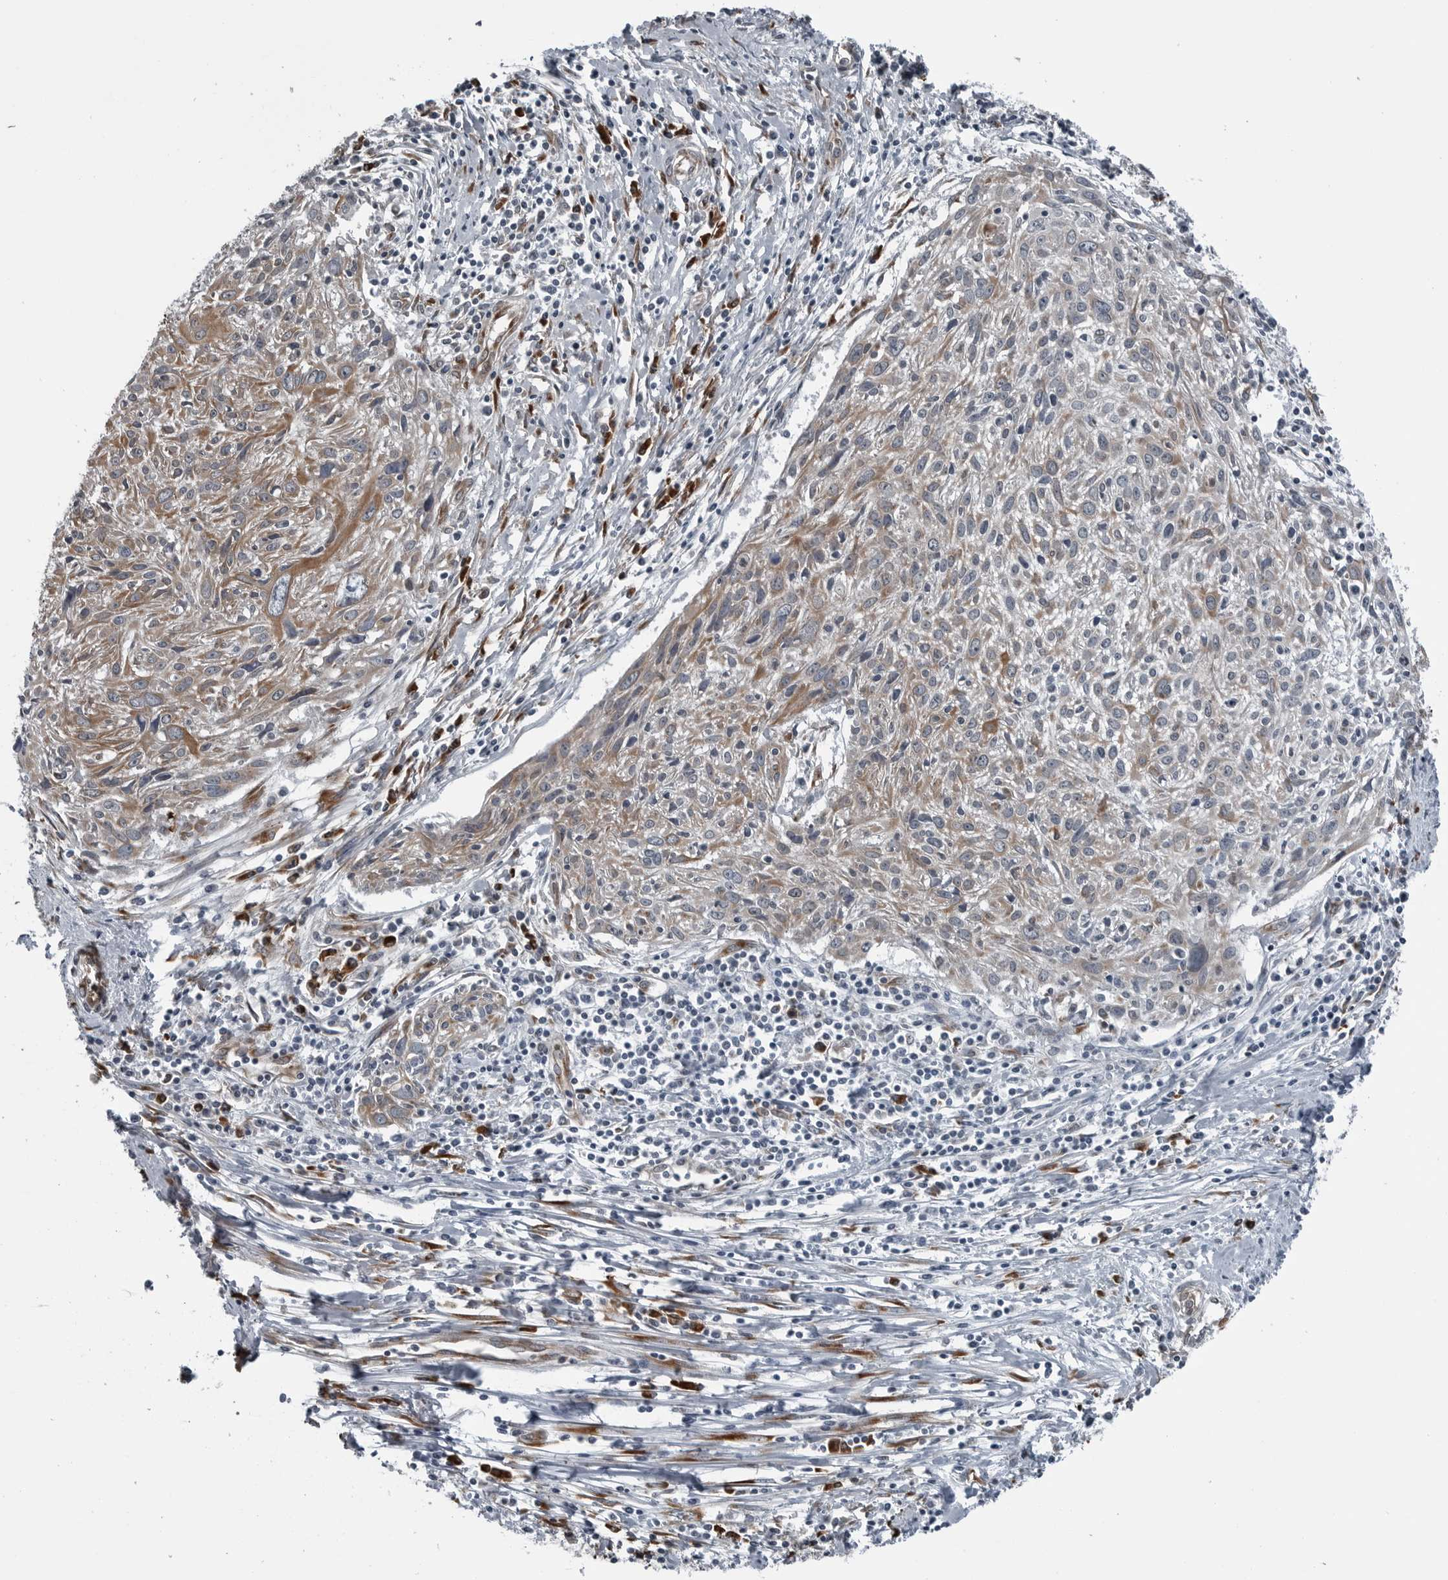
{"staining": {"intensity": "moderate", "quantity": ">75%", "location": "cytoplasmic/membranous"}, "tissue": "cervical cancer", "cell_type": "Tumor cells", "image_type": "cancer", "snomed": [{"axis": "morphology", "description": "Squamous cell carcinoma, NOS"}, {"axis": "topography", "description": "Cervix"}], "caption": "Immunohistochemistry staining of squamous cell carcinoma (cervical), which shows medium levels of moderate cytoplasmic/membranous positivity in approximately >75% of tumor cells indicating moderate cytoplasmic/membranous protein positivity. The staining was performed using DAB (3,3'-diaminobenzidine) (brown) for protein detection and nuclei were counterstained in hematoxylin (blue).", "gene": "CEP85", "patient": {"sex": "female", "age": 51}}